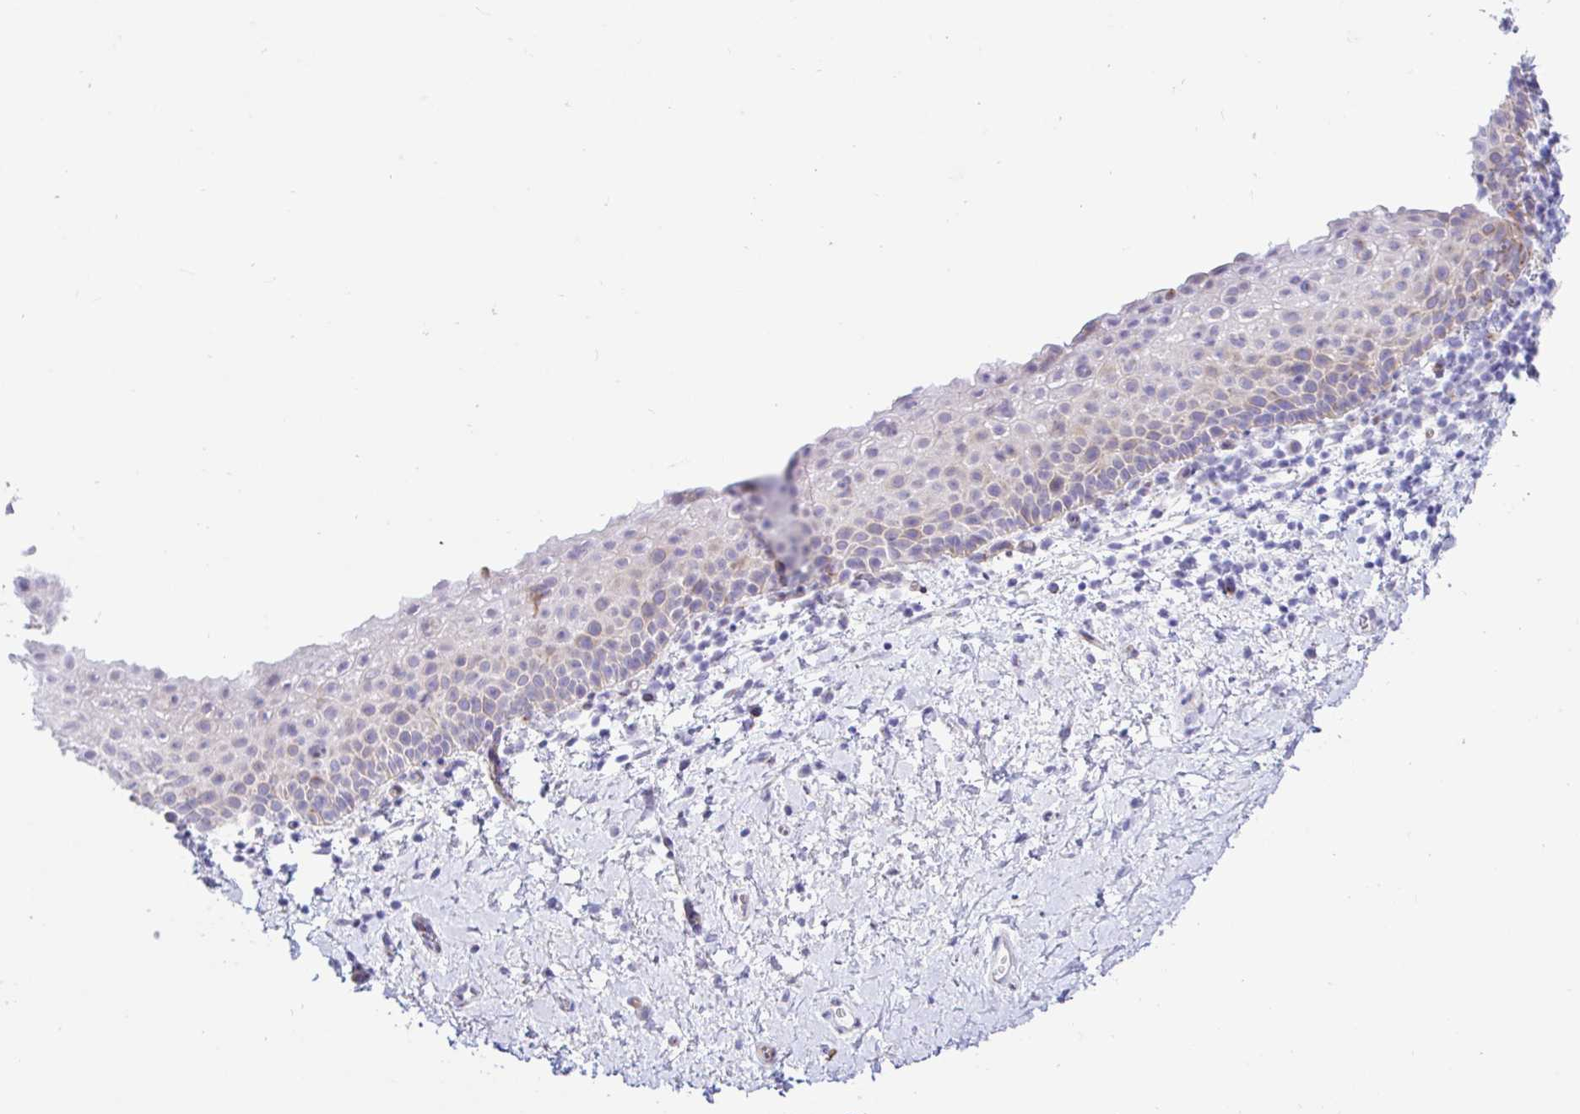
{"staining": {"intensity": "negative", "quantity": "none", "location": "none"}, "tissue": "vagina", "cell_type": "Squamous epithelial cells", "image_type": "normal", "snomed": [{"axis": "morphology", "description": "Normal tissue, NOS"}, {"axis": "topography", "description": "Vagina"}], "caption": "An image of vagina stained for a protein exhibits no brown staining in squamous epithelial cells. (DAB (3,3'-diaminobenzidine) IHC with hematoxylin counter stain).", "gene": "PINLYP", "patient": {"sex": "female", "age": 61}}